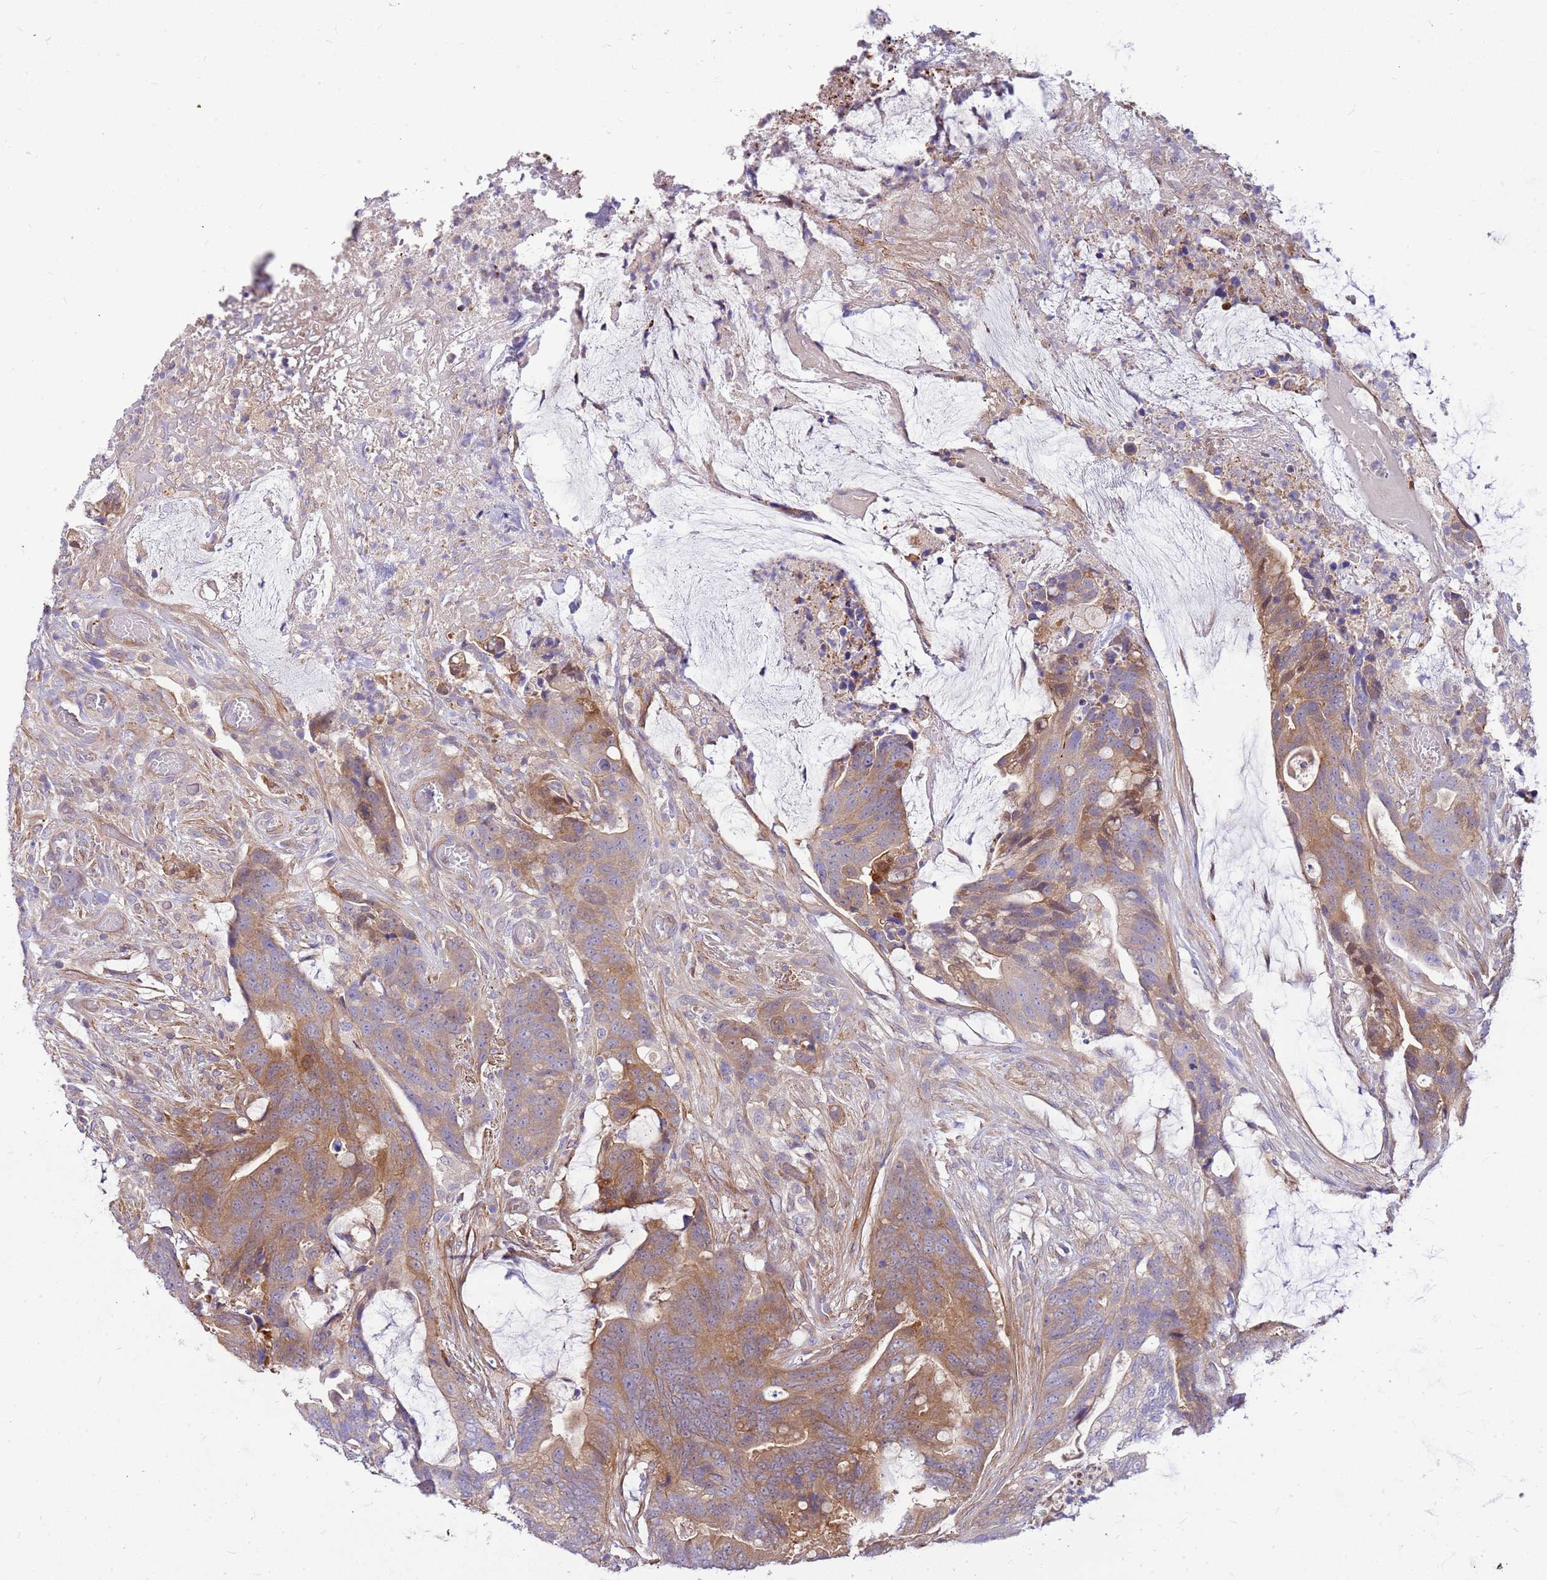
{"staining": {"intensity": "moderate", "quantity": ">75%", "location": "cytoplasmic/membranous"}, "tissue": "colorectal cancer", "cell_type": "Tumor cells", "image_type": "cancer", "snomed": [{"axis": "morphology", "description": "Adenocarcinoma, NOS"}, {"axis": "topography", "description": "Colon"}], "caption": "Immunohistochemical staining of colorectal cancer displays medium levels of moderate cytoplasmic/membranous positivity in about >75% of tumor cells.", "gene": "MVD", "patient": {"sex": "female", "age": 82}}